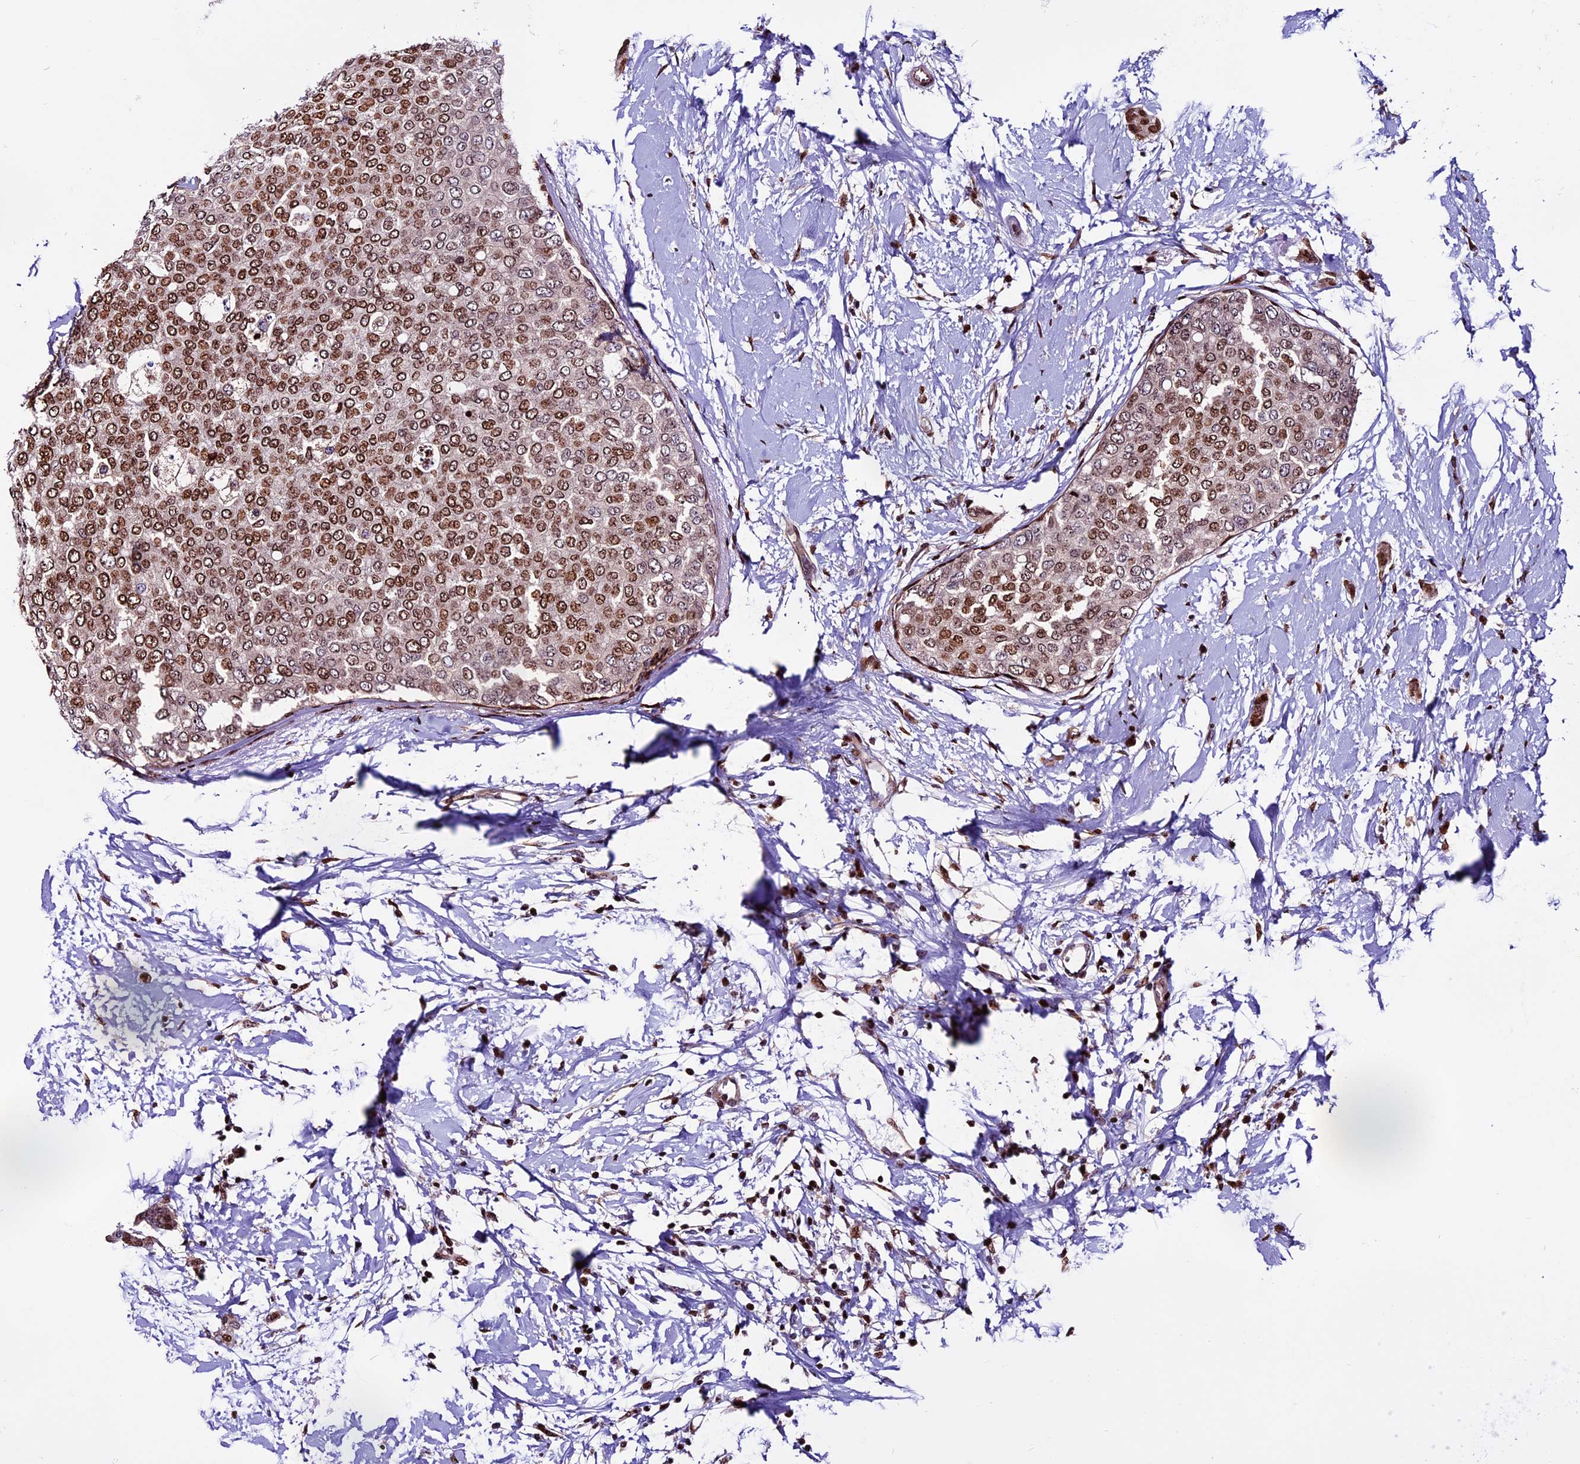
{"staining": {"intensity": "moderate", "quantity": ">75%", "location": "nuclear"}, "tissue": "breast cancer", "cell_type": "Tumor cells", "image_type": "cancer", "snomed": [{"axis": "morphology", "description": "Duct carcinoma"}, {"axis": "topography", "description": "Breast"}], "caption": "Moderate nuclear staining for a protein is present in about >75% of tumor cells of breast invasive ductal carcinoma using IHC.", "gene": "RINL", "patient": {"sex": "female", "age": 72}}